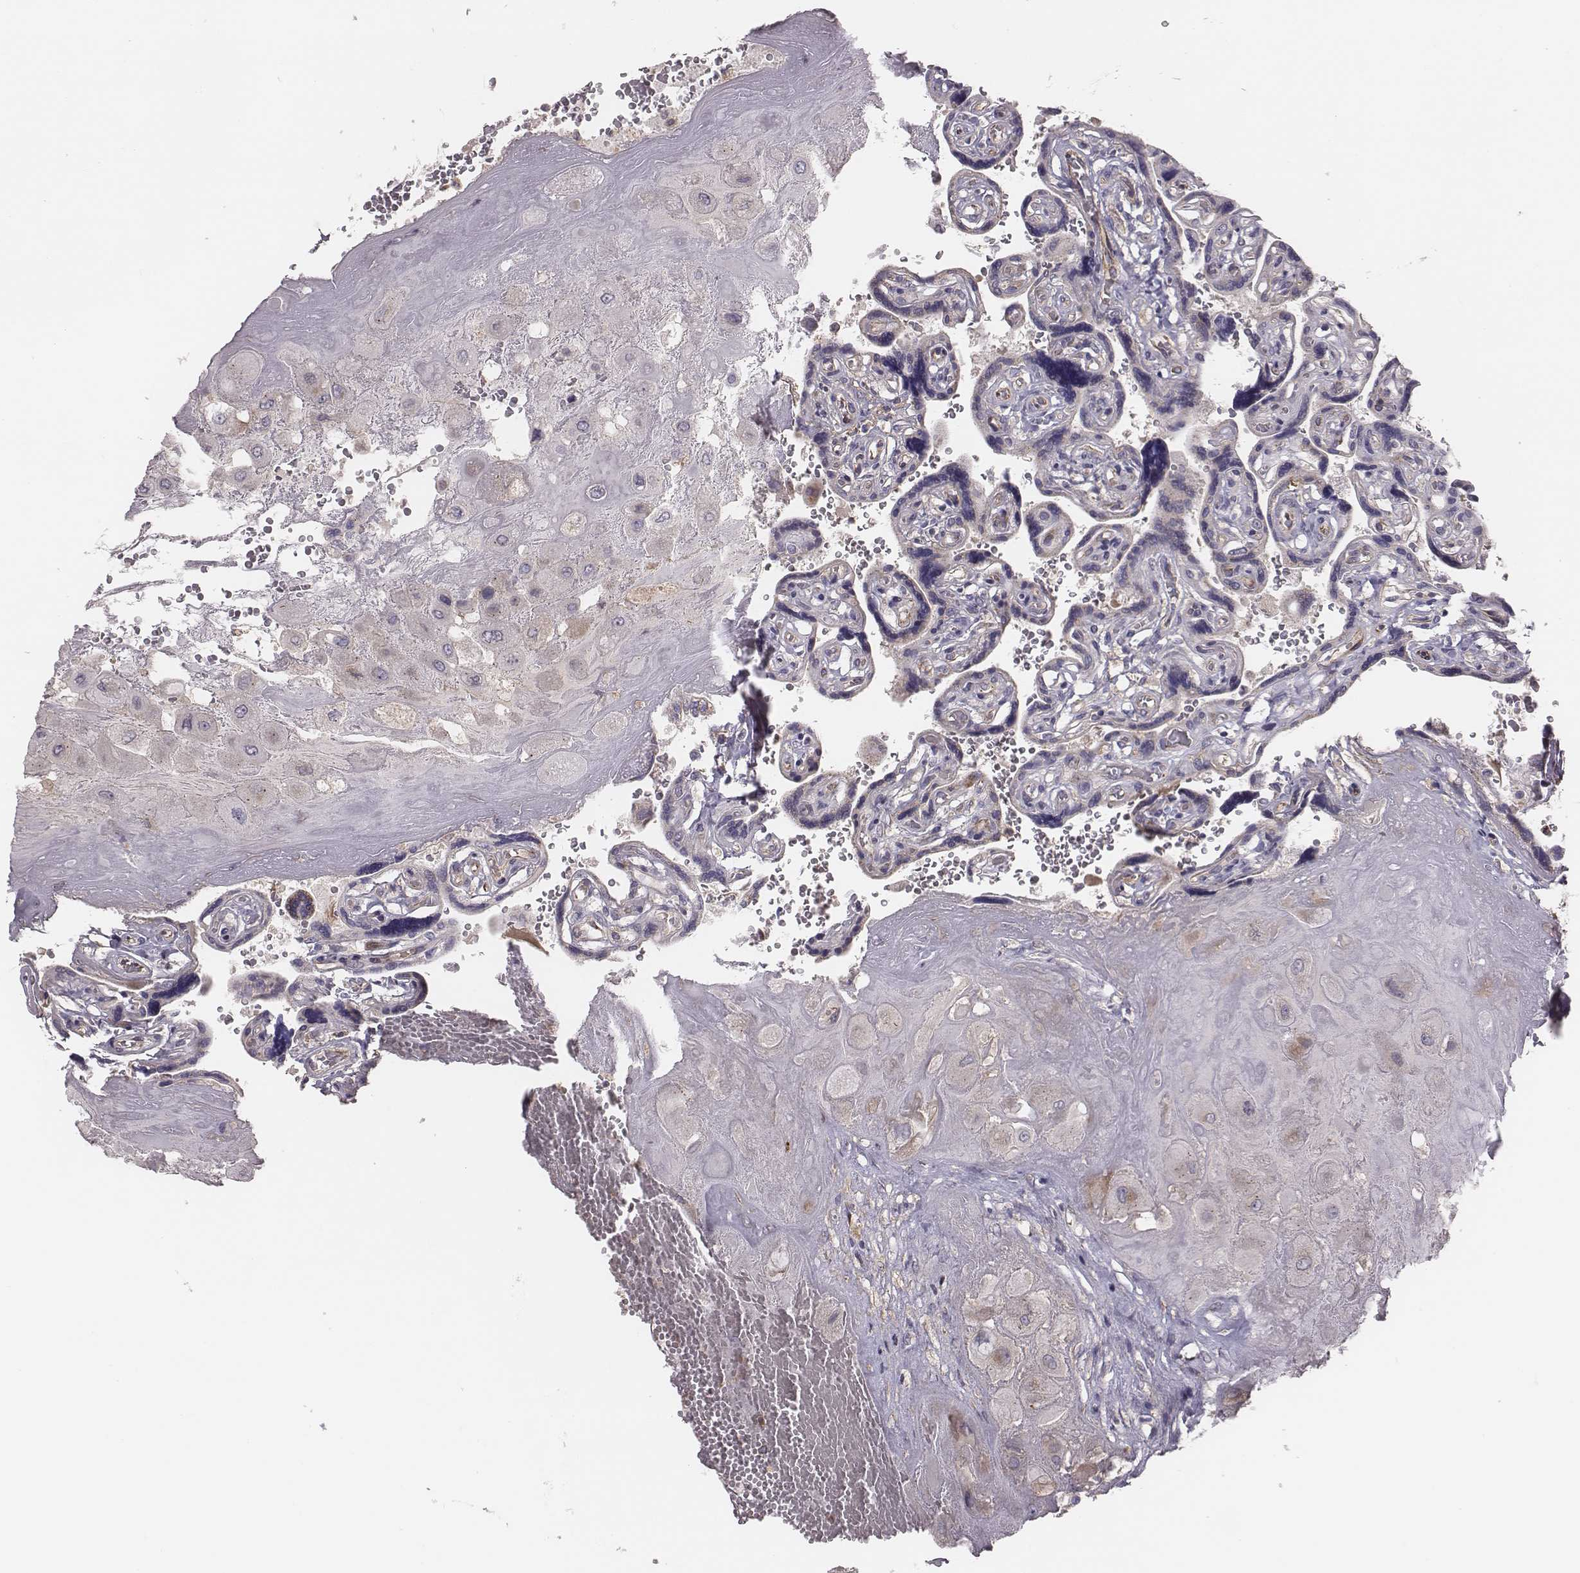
{"staining": {"intensity": "strong", "quantity": "25%-75%", "location": "cytoplasmic/membranous"}, "tissue": "placenta", "cell_type": "Decidual cells", "image_type": "normal", "snomed": [{"axis": "morphology", "description": "Normal tissue, NOS"}, {"axis": "topography", "description": "Placenta"}], "caption": "IHC image of benign human placenta stained for a protein (brown), which displays high levels of strong cytoplasmic/membranous staining in about 25%-75% of decidual cells.", "gene": "CAD", "patient": {"sex": "female", "age": 32}}